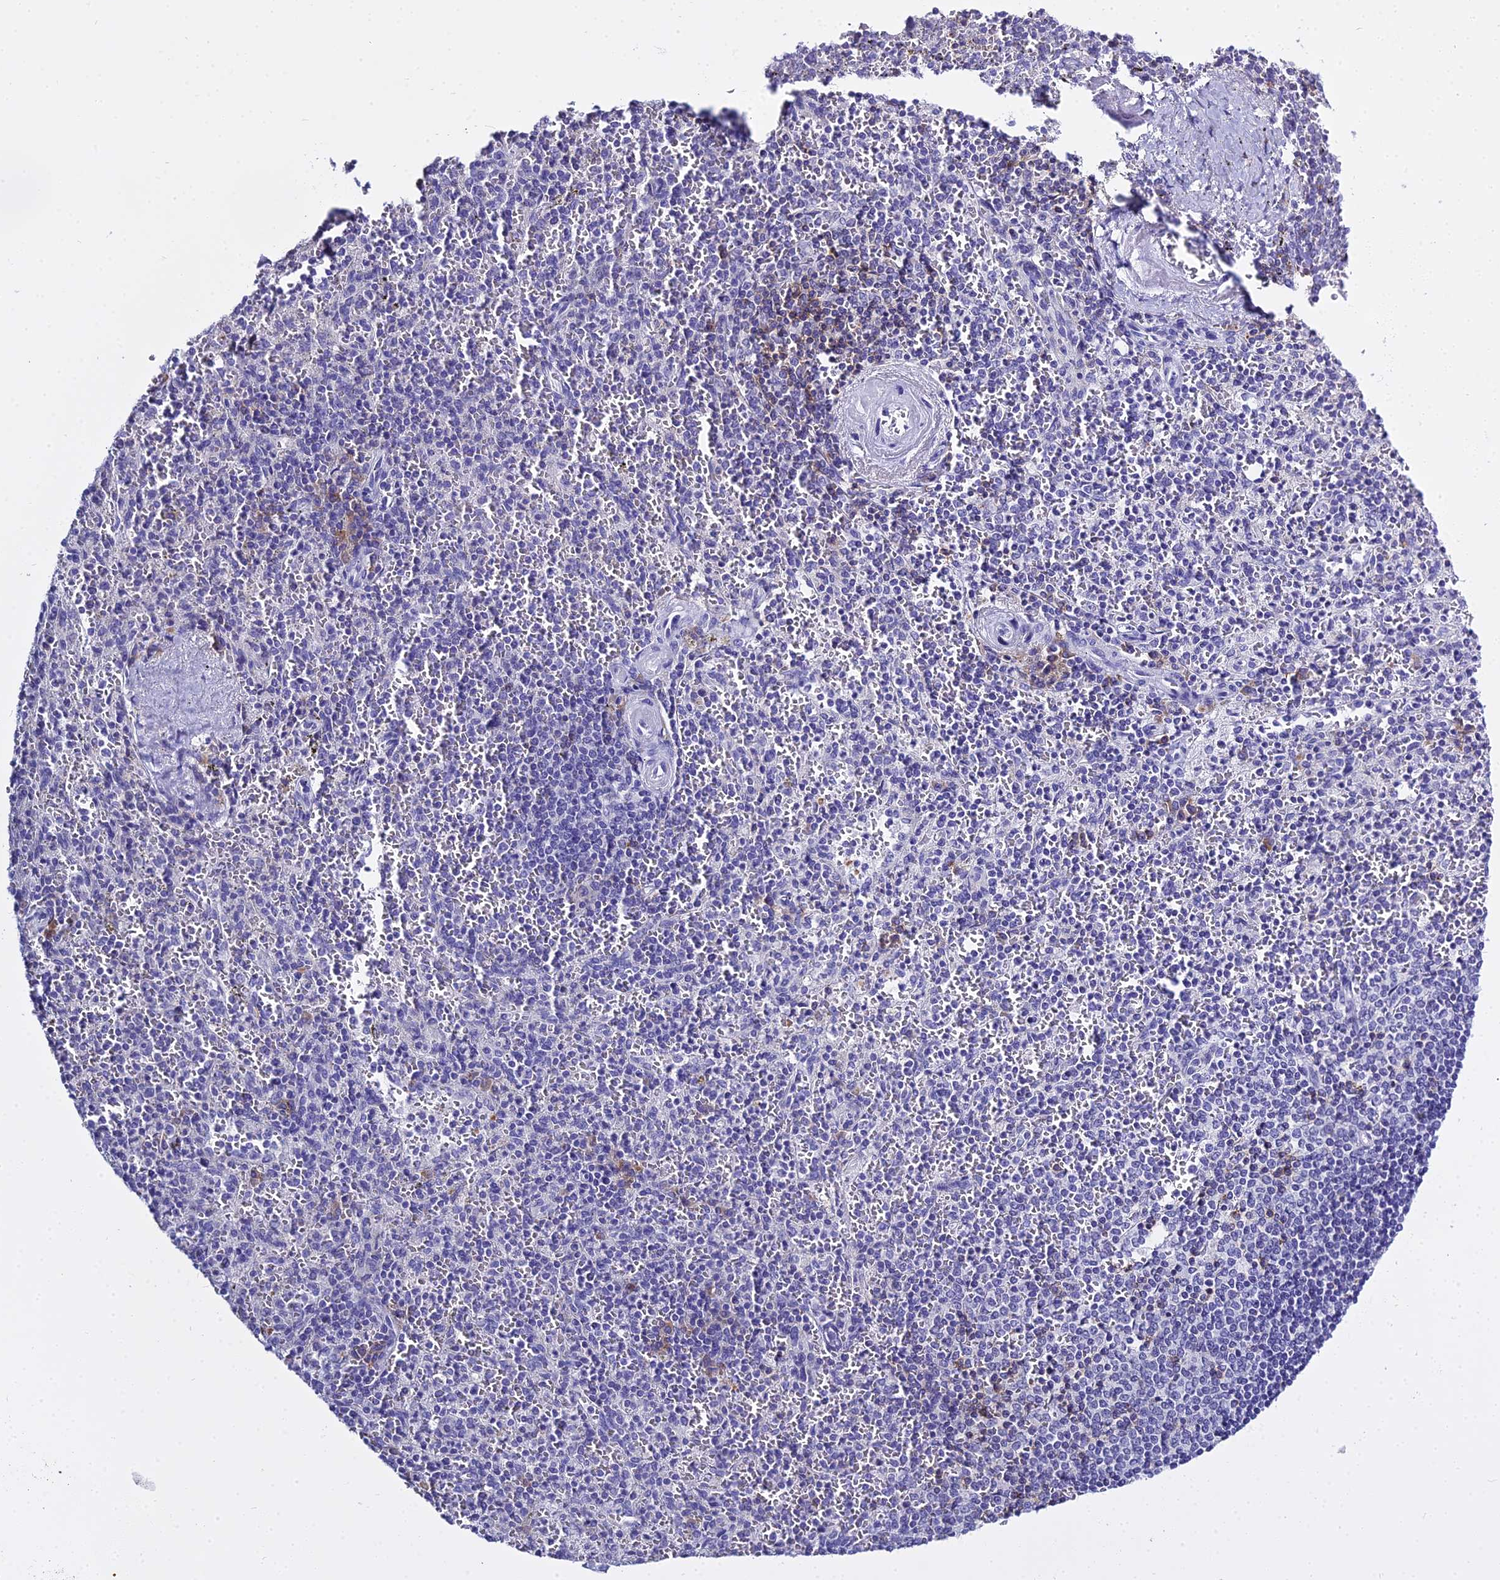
{"staining": {"intensity": "strong", "quantity": "<25%", "location": "cytoplasmic/membranous"}, "tissue": "spleen", "cell_type": "Cells in red pulp", "image_type": "normal", "snomed": [{"axis": "morphology", "description": "Normal tissue, NOS"}, {"axis": "morphology", "description": "Degeneration, NOS"}, {"axis": "topography", "description": "Spleen"}], "caption": "An image of human spleen stained for a protein demonstrates strong cytoplasmic/membranous brown staining in cells in red pulp. Nuclei are stained in blue.", "gene": "CD5", "patient": {"sex": "male", "age": 56}}